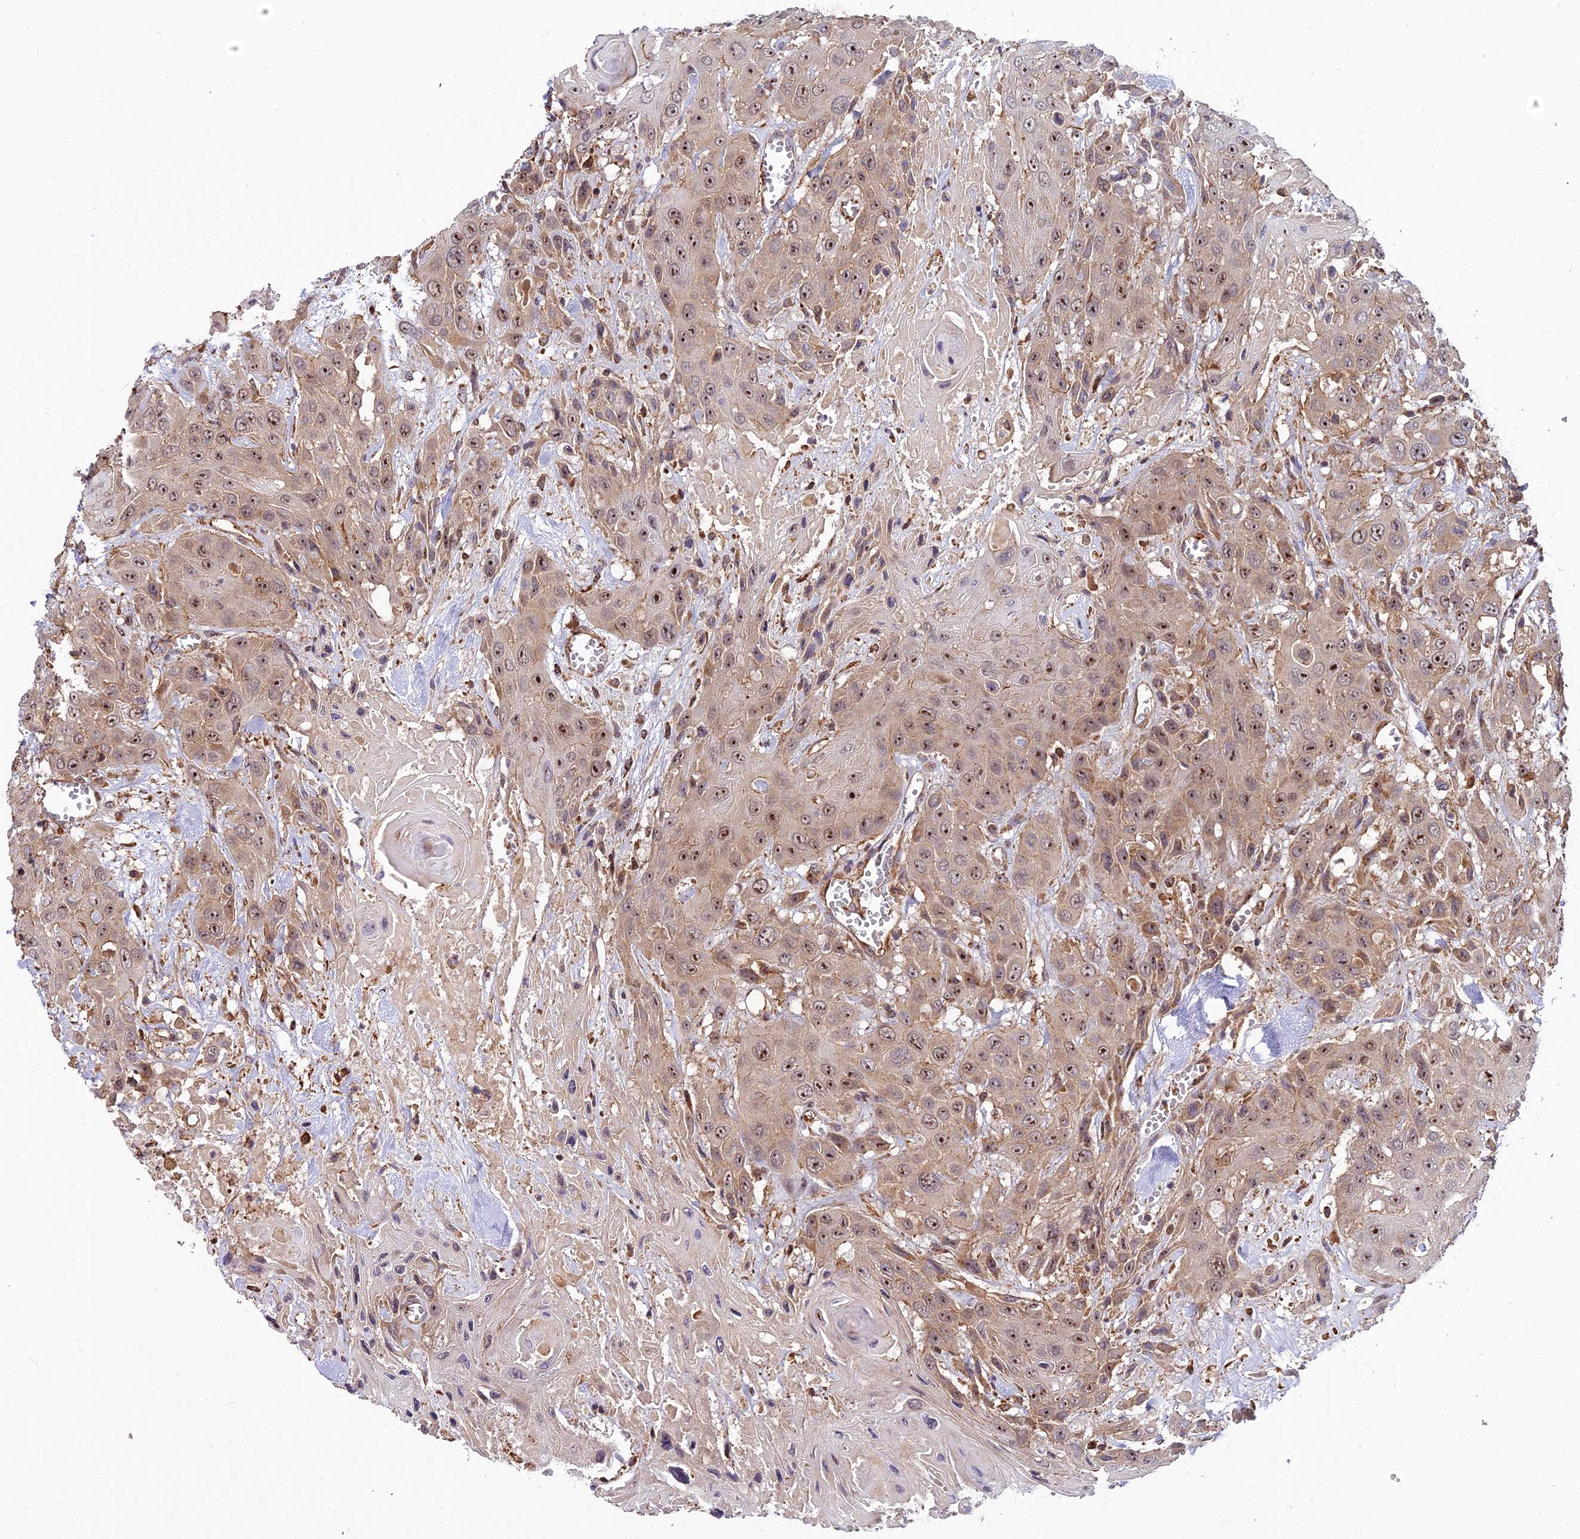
{"staining": {"intensity": "strong", "quantity": ">75%", "location": "cytoplasmic/membranous,nuclear"}, "tissue": "head and neck cancer", "cell_type": "Tumor cells", "image_type": "cancer", "snomed": [{"axis": "morphology", "description": "Squamous cell carcinoma, NOS"}, {"axis": "topography", "description": "Head-Neck"}], "caption": "The micrograph exhibits a brown stain indicating the presence of a protein in the cytoplasmic/membranous and nuclear of tumor cells in squamous cell carcinoma (head and neck).", "gene": "TCEA3", "patient": {"sex": "male", "age": 81}}